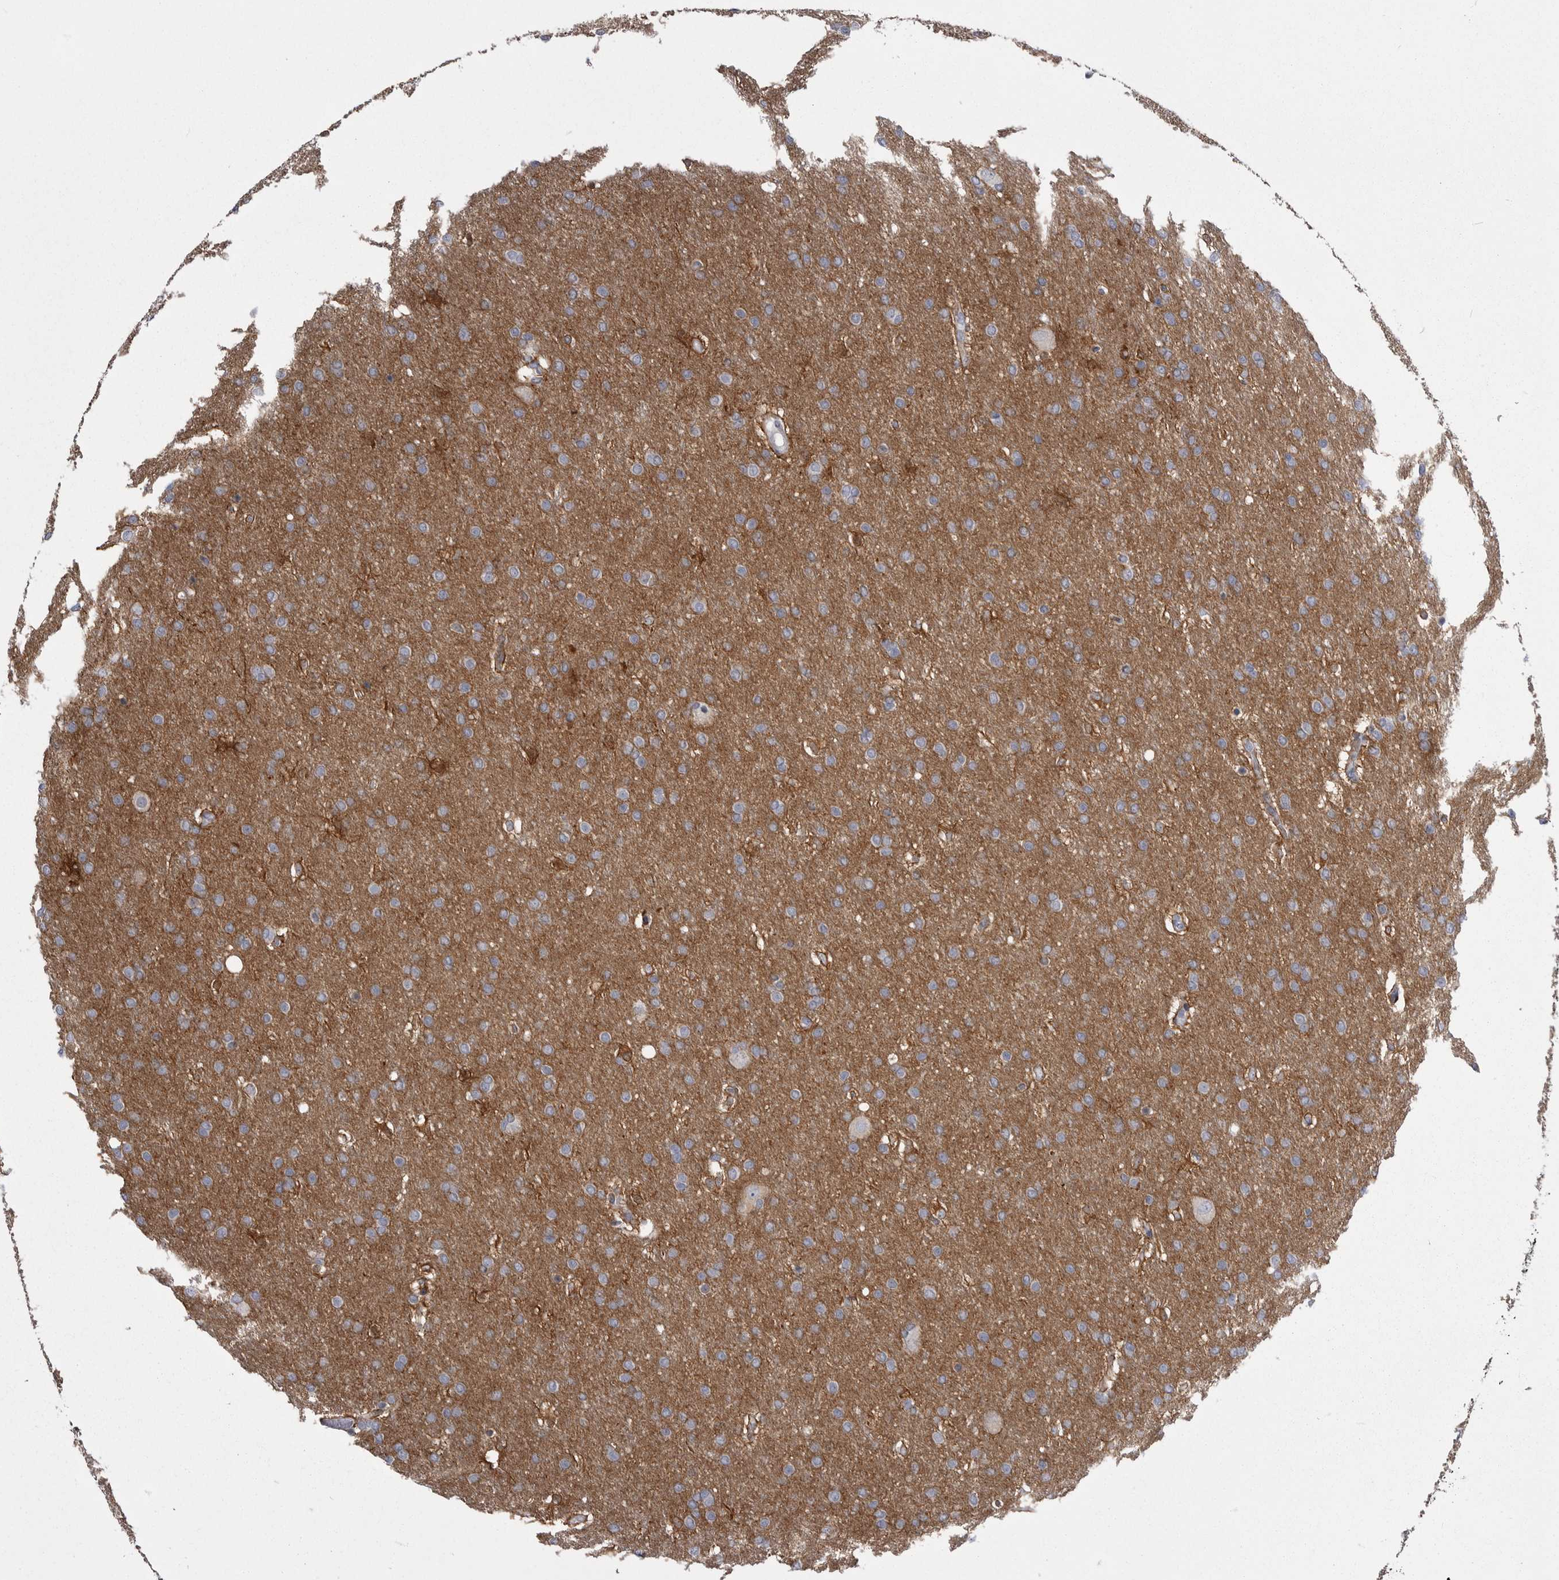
{"staining": {"intensity": "weak", "quantity": "25%-75%", "location": "cytoplasmic/membranous"}, "tissue": "glioma", "cell_type": "Tumor cells", "image_type": "cancer", "snomed": [{"axis": "morphology", "description": "Glioma, malignant, Low grade"}, {"axis": "topography", "description": "Brain"}], "caption": "Human malignant glioma (low-grade) stained for a protein (brown) demonstrates weak cytoplasmic/membranous positive positivity in about 25%-75% of tumor cells.", "gene": "ANK2", "patient": {"sex": "female", "age": 37}}